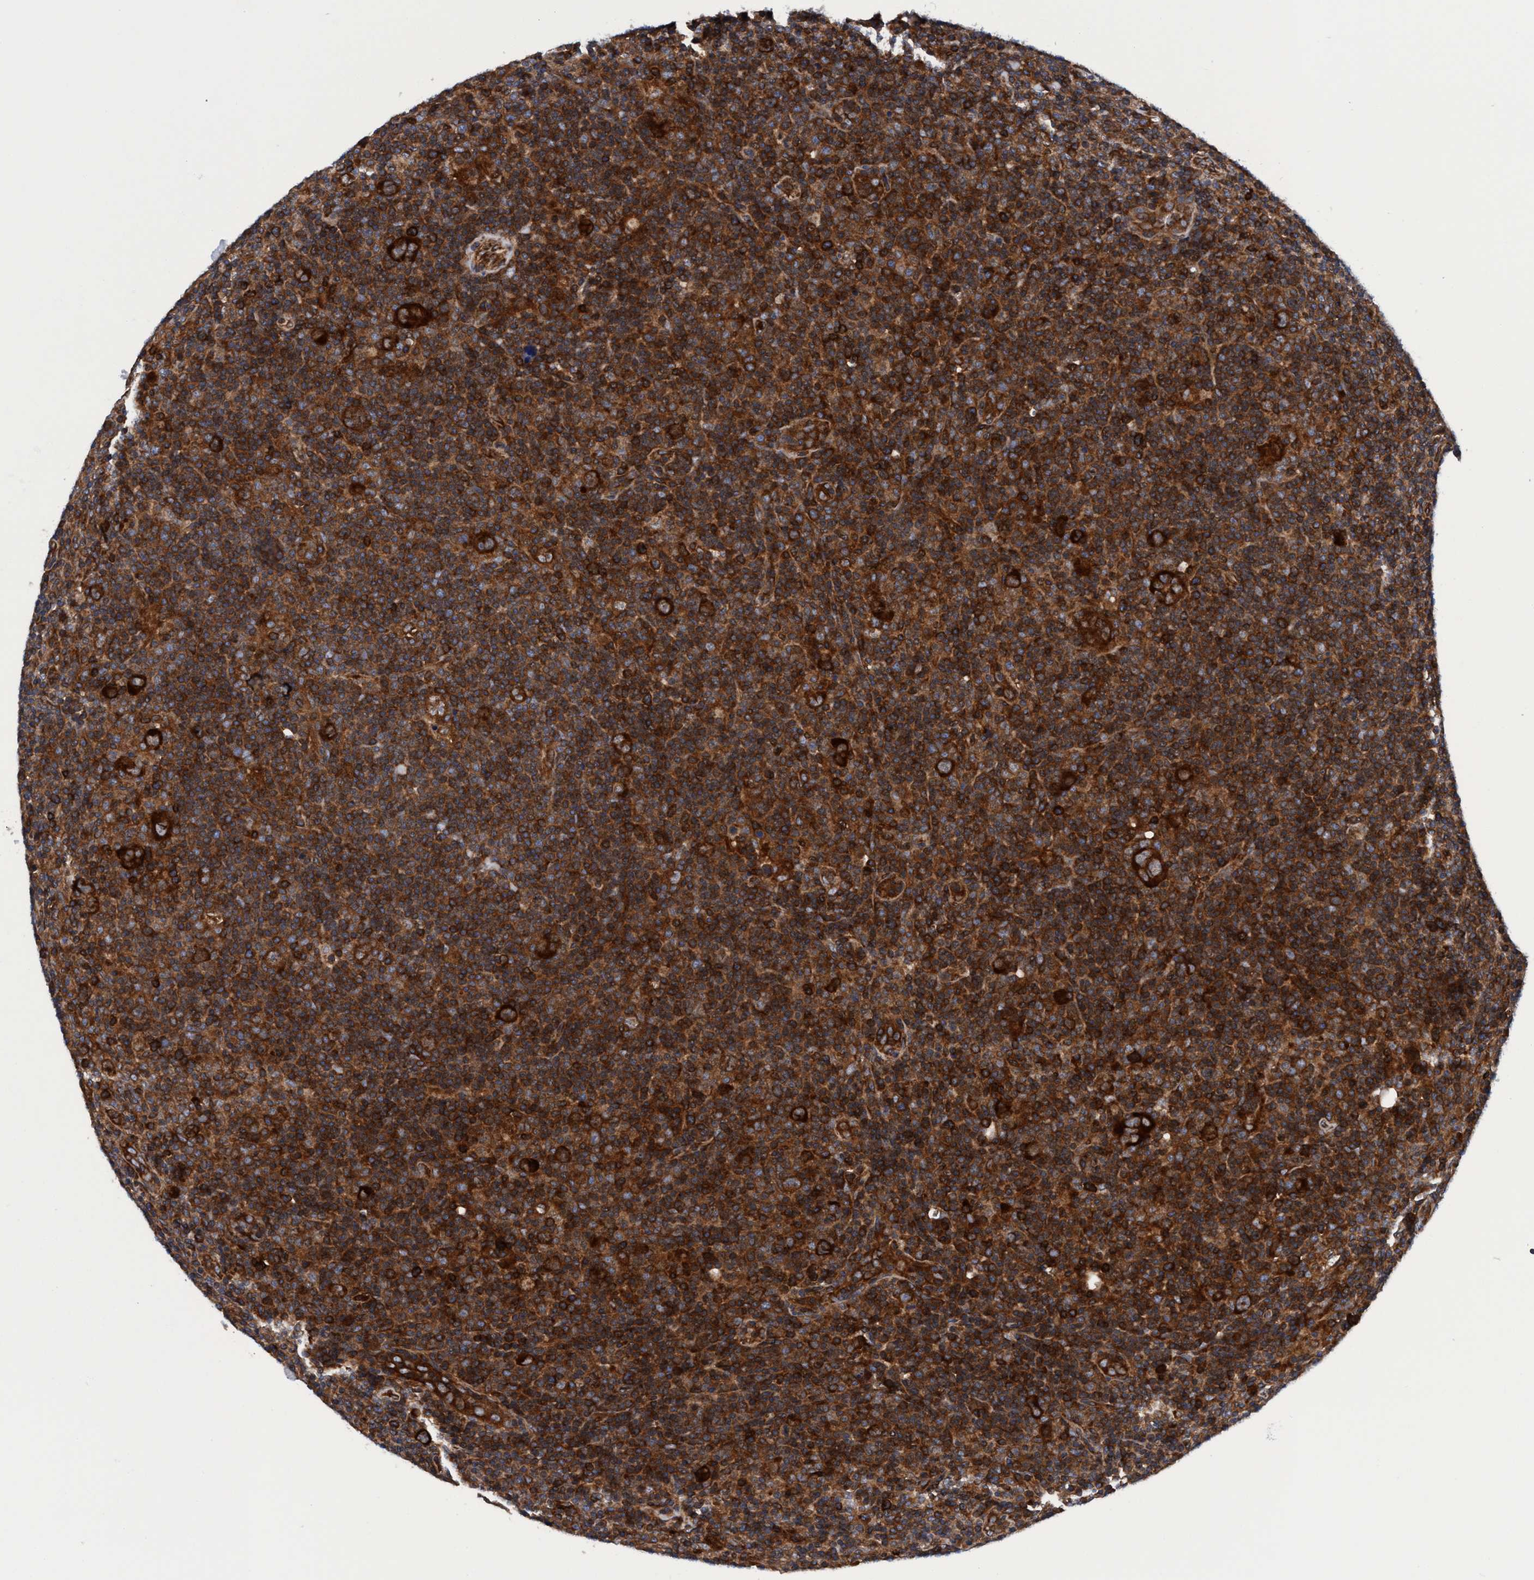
{"staining": {"intensity": "strong", "quantity": ">75%", "location": "cytoplasmic/membranous"}, "tissue": "lymphoma", "cell_type": "Tumor cells", "image_type": "cancer", "snomed": [{"axis": "morphology", "description": "Hodgkin's disease, NOS"}, {"axis": "topography", "description": "Lymph node"}], "caption": "Immunohistochemistry histopathology image of lymphoma stained for a protein (brown), which demonstrates high levels of strong cytoplasmic/membranous staining in about >75% of tumor cells.", "gene": "MCM3AP", "patient": {"sex": "female", "age": 57}}